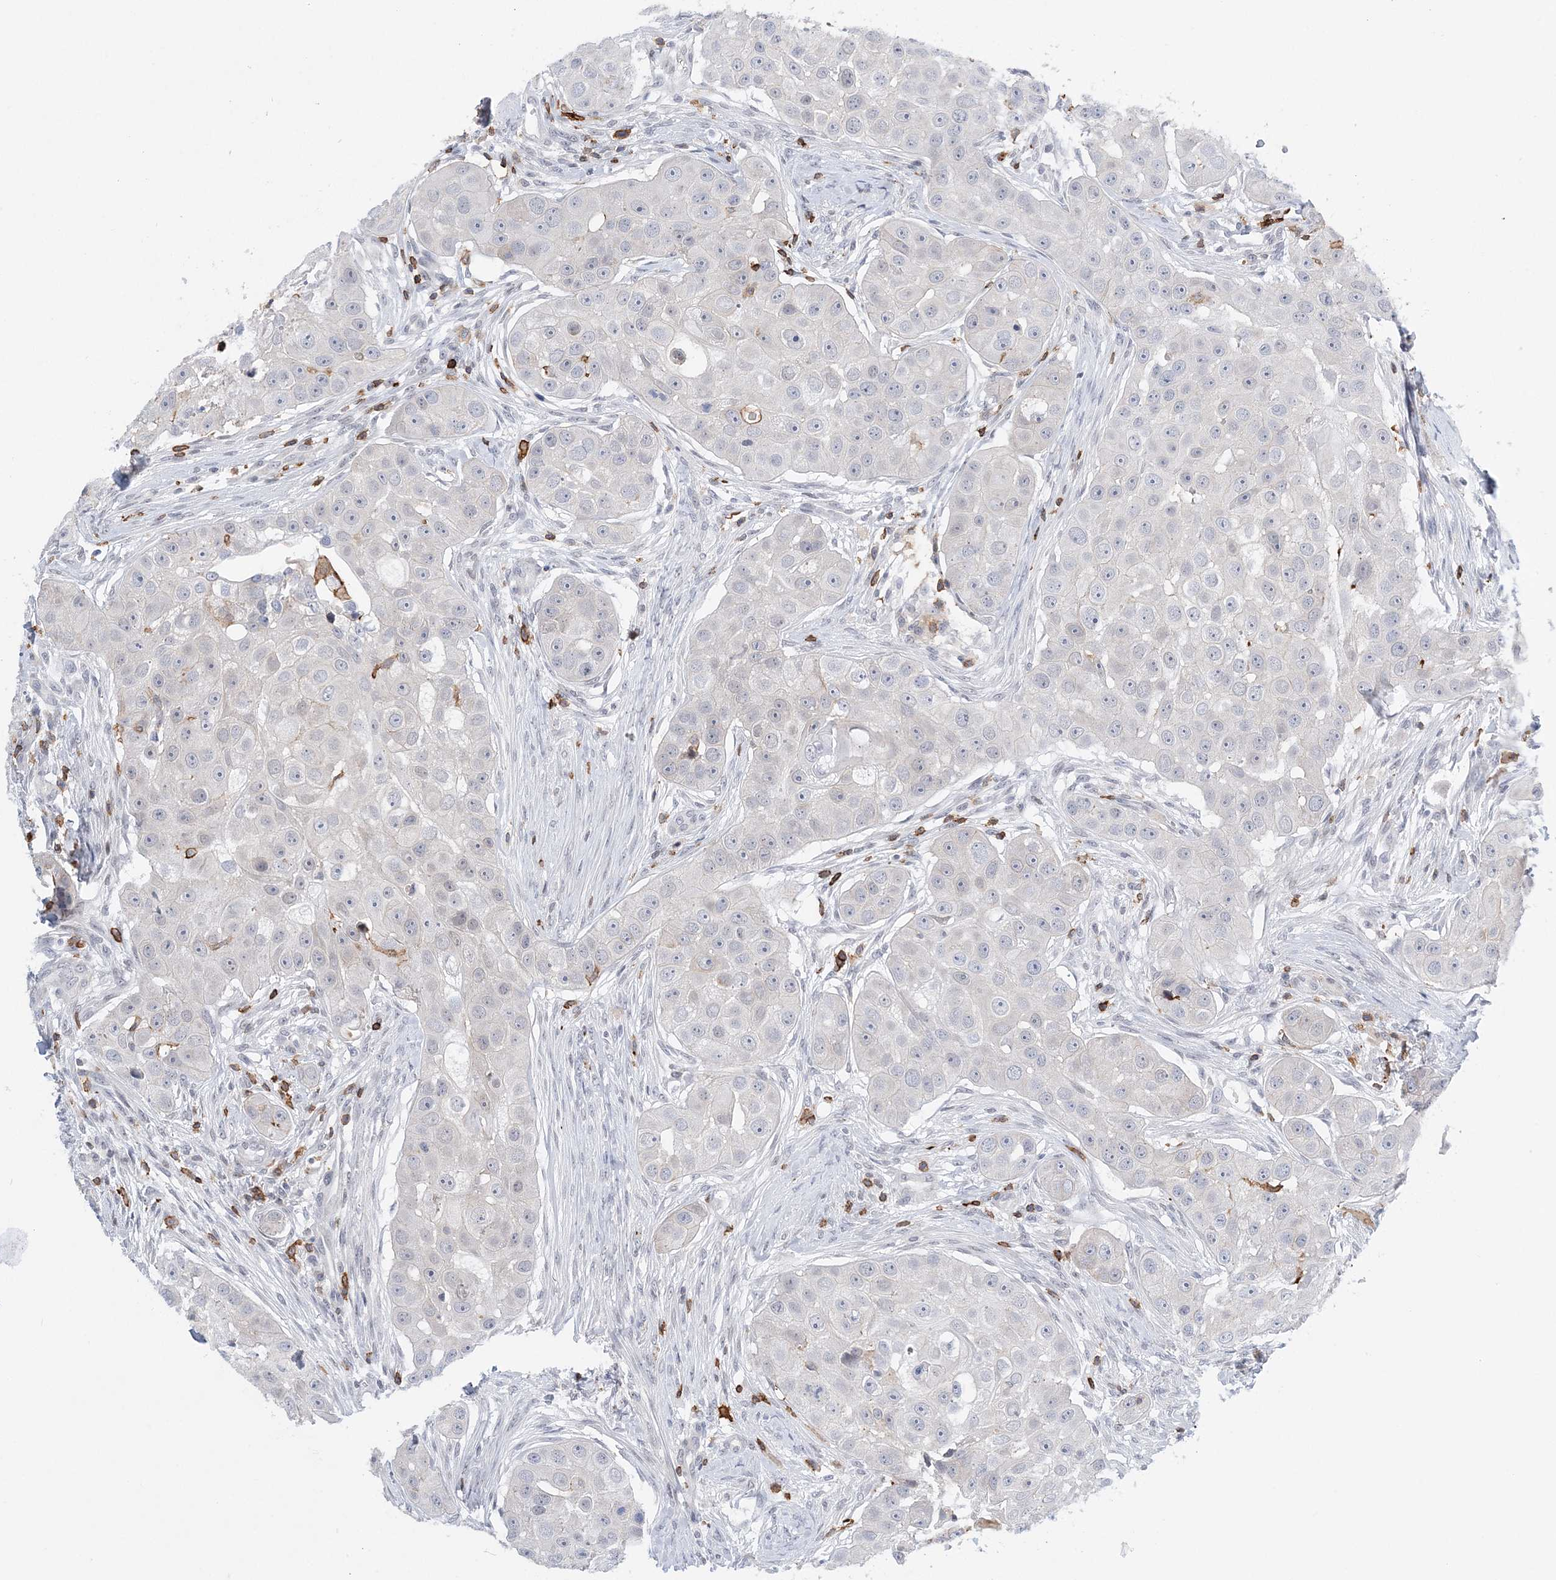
{"staining": {"intensity": "negative", "quantity": "none", "location": "none"}, "tissue": "head and neck cancer", "cell_type": "Tumor cells", "image_type": "cancer", "snomed": [{"axis": "morphology", "description": "Normal tissue, NOS"}, {"axis": "morphology", "description": "Squamous cell carcinoma, NOS"}, {"axis": "topography", "description": "Skeletal muscle"}, {"axis": "topography", "description": "Head-Neck"}], "caption": "Immunohistochemistry (IHC) of human squamous cell carcinoma (head and neck) shows no expression in tumor cells.", "gene": "PRMT9", "patient": {"sex": "male", "age": 51}}